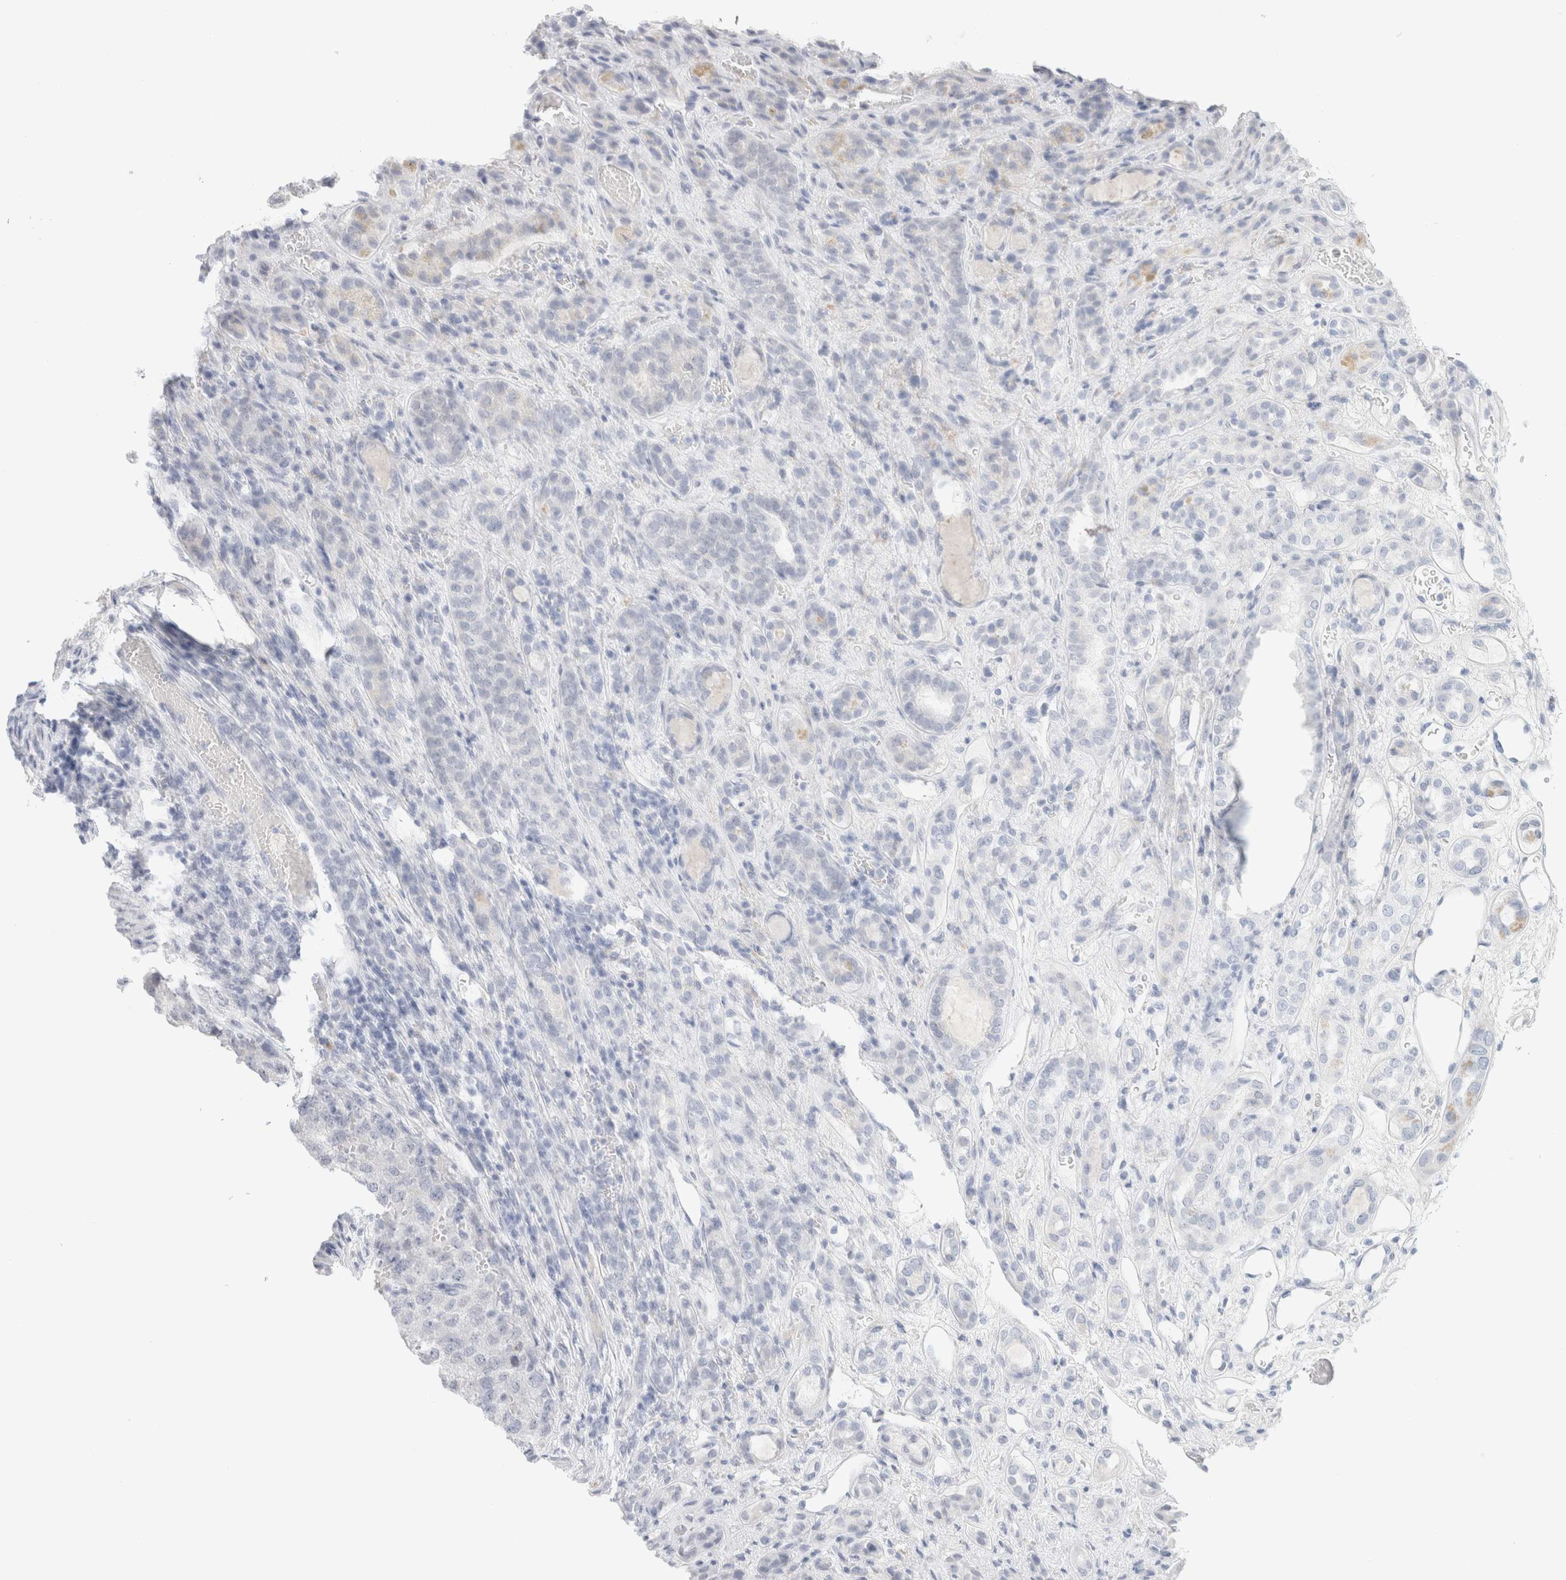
{"staining": {"intensity": "negative", "quantity": "none", "location": "none"}, "tissue": "renal cancer", "cell_type": "Tumor cells", "image_type": "cancer", "snomed": [{"axis": "morphology", "description": "Adenocarcinoma, NOS"}, {"axis": "topography", "description": "Kidney"}], "caption": "DAB immunohistochemical staining of renal cancer (adenocarcinoma) exhibits no significant staining in tumor cells. (Stains: DAB (3,3'-diaminobenzidine) IHC with hematoxylin counter stain, Microscopy: brightfield microscopy at high magnification).", "gene": "RTN4", "patient": {"sex": "female", "age": 54}}